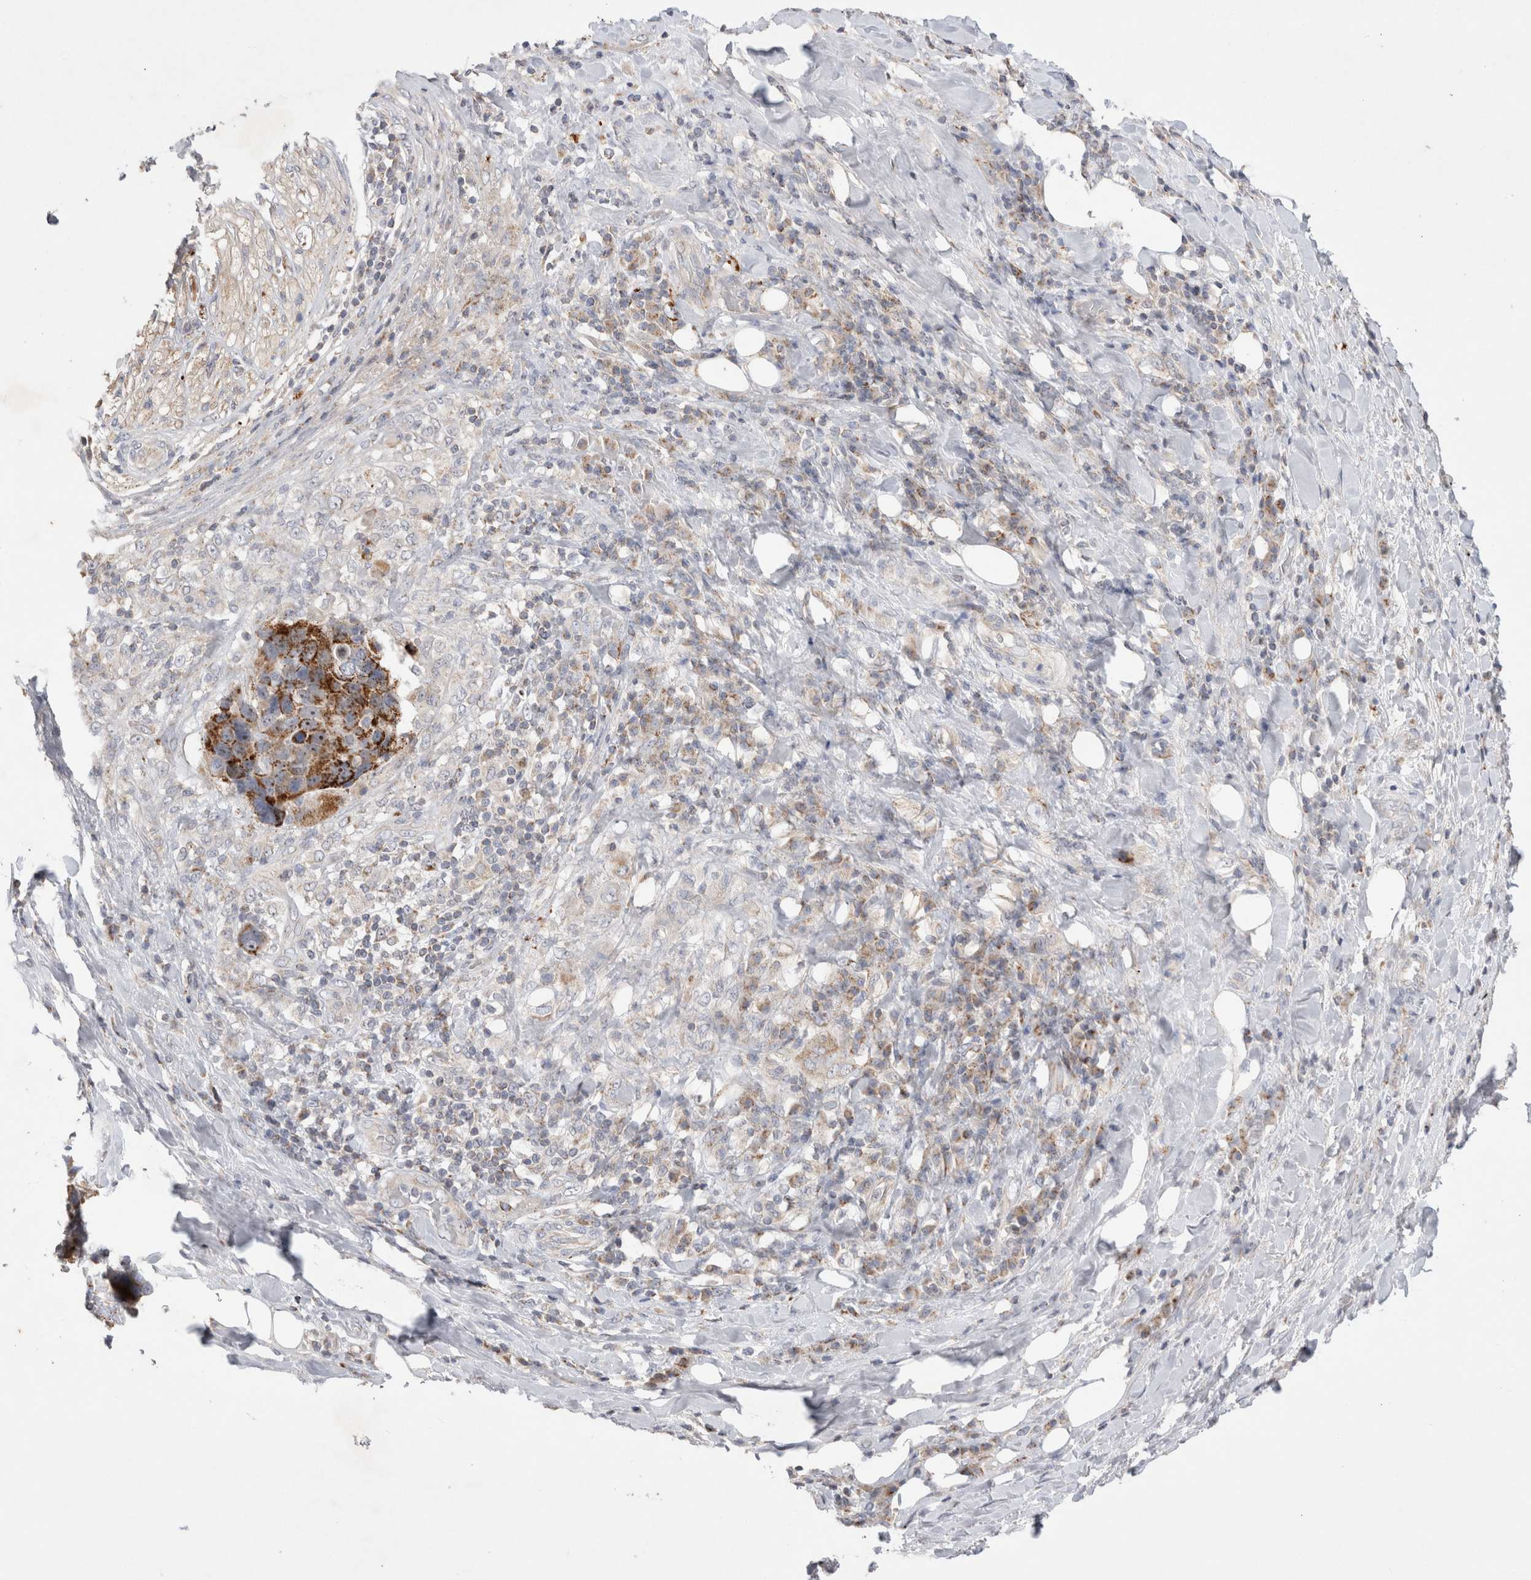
{"staining": {"intensity": "strong", "quantity": ">75%", "location": "cytoplasmic/membranous"}, "tissue": "lung cancer", "cell_type": "Tumor cells", "image_type": "cancer", "snomed": [{"axis": "morphology", "description": "Squamous cell carcinoma, NOS"}, {"axis": "topography", "description": "Lung"}], "caption": "A brown stain shows strong cytoplasmic/membranous expression of a protein in human squamous cell carcinoma (lung) tumor cells. (DAB (3,3'-diaminobenzidine) = brown stain, brightfield microscopy at high magnification).", "gene": "CHADL", "patient": {"sex": "male", "age": 66}}